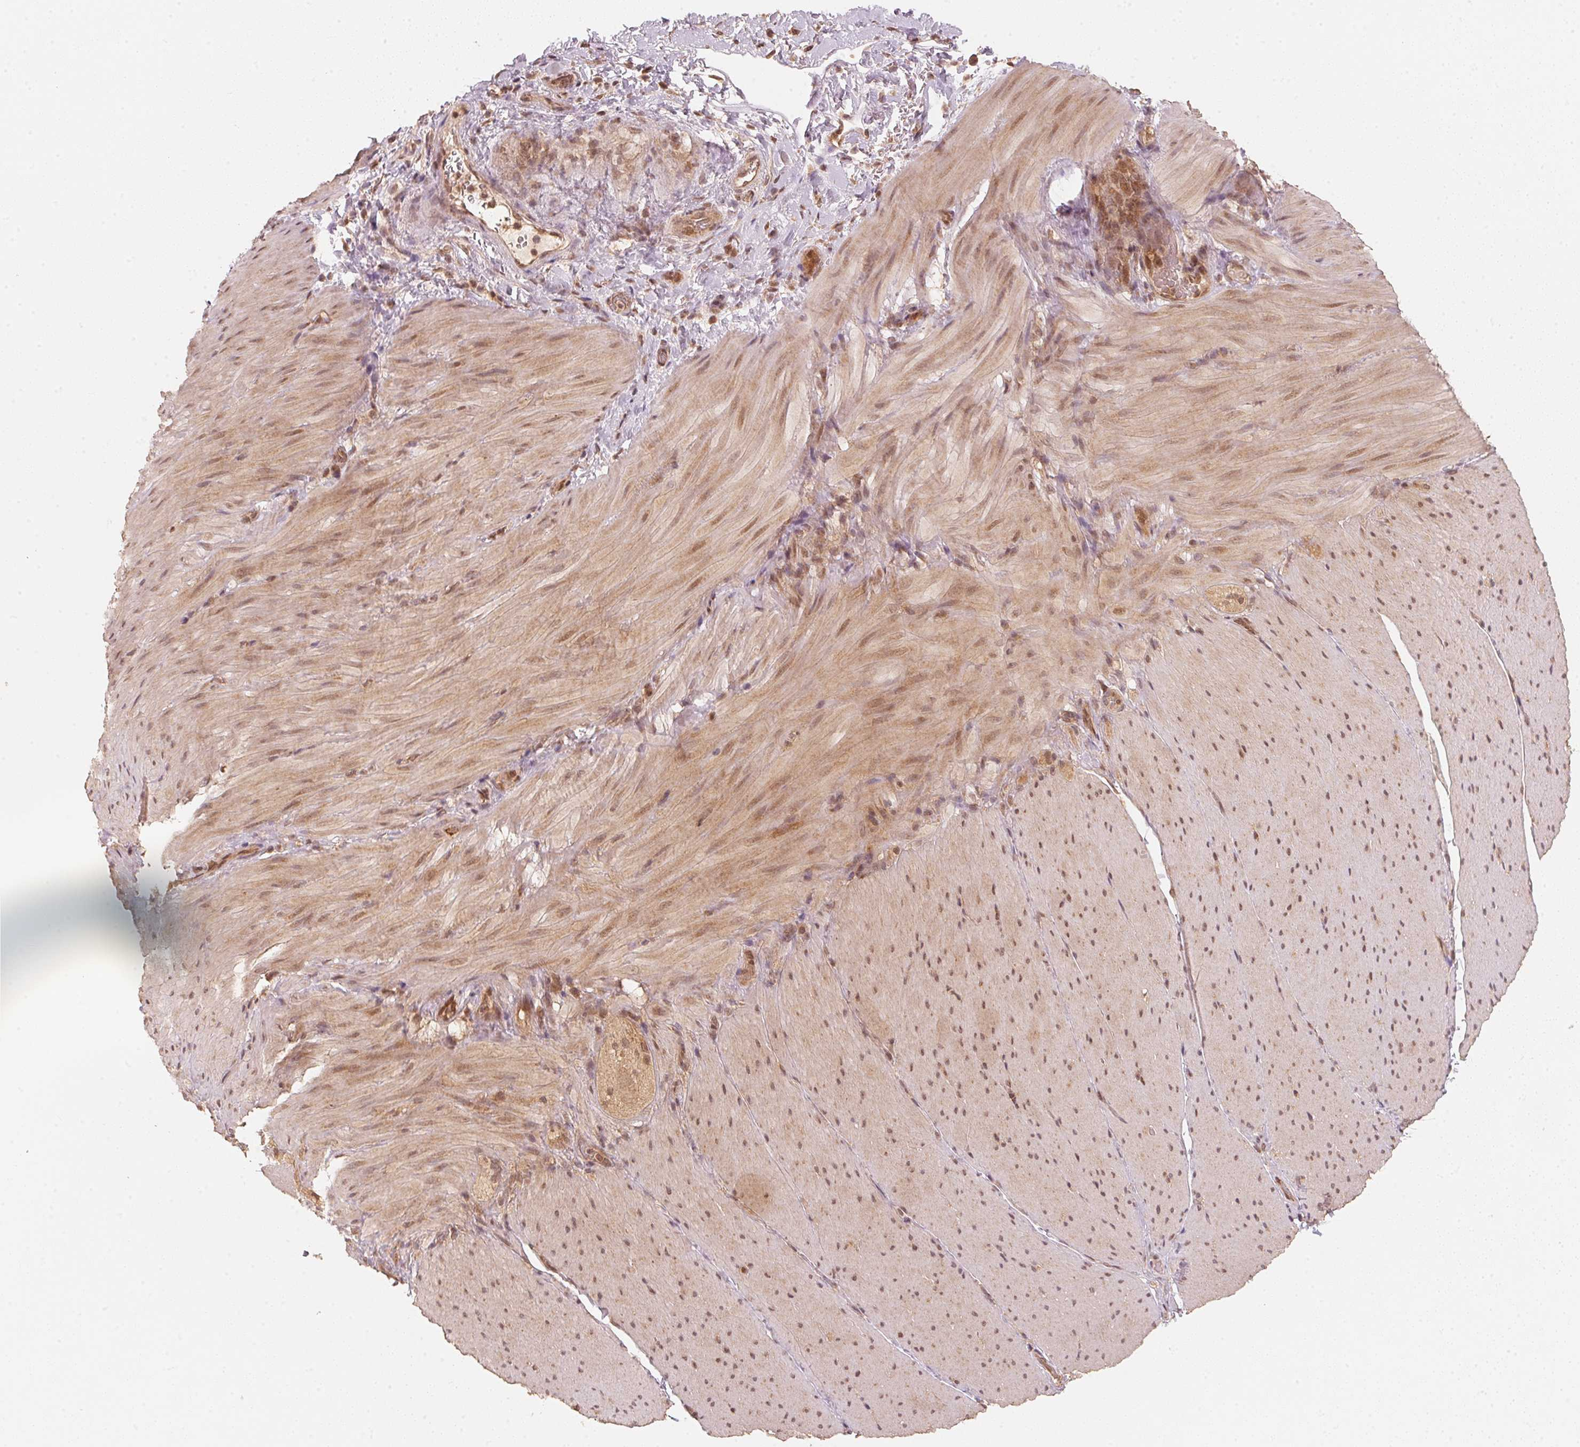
{"staining": {"intensity": "moderate", "quantity": "25%-75%", "location": "cytoplasmic/membranous,nuclear"}, "tissue": "smooth muscle", "cell_type": "Smooth muscle cells", "image_type": "normal", "snomed": [{"axis": "morphology", "description": "Normal tissue, NOS"}, {"axis": "topography", "description": "Smooth muscle"}, {"axis": "topography", "description": "Colon"}], "caption": "Moderate cytoplasmic/membranous,nuclear protein staining is appreciated in about 25%-75% of smooth muscle cells in smooth muscle. (brown staining indicates protein expression, while blue staining denotes nuclei).", "gene": "C2orf73", "patient": {"sex": "male", "age": 73}}